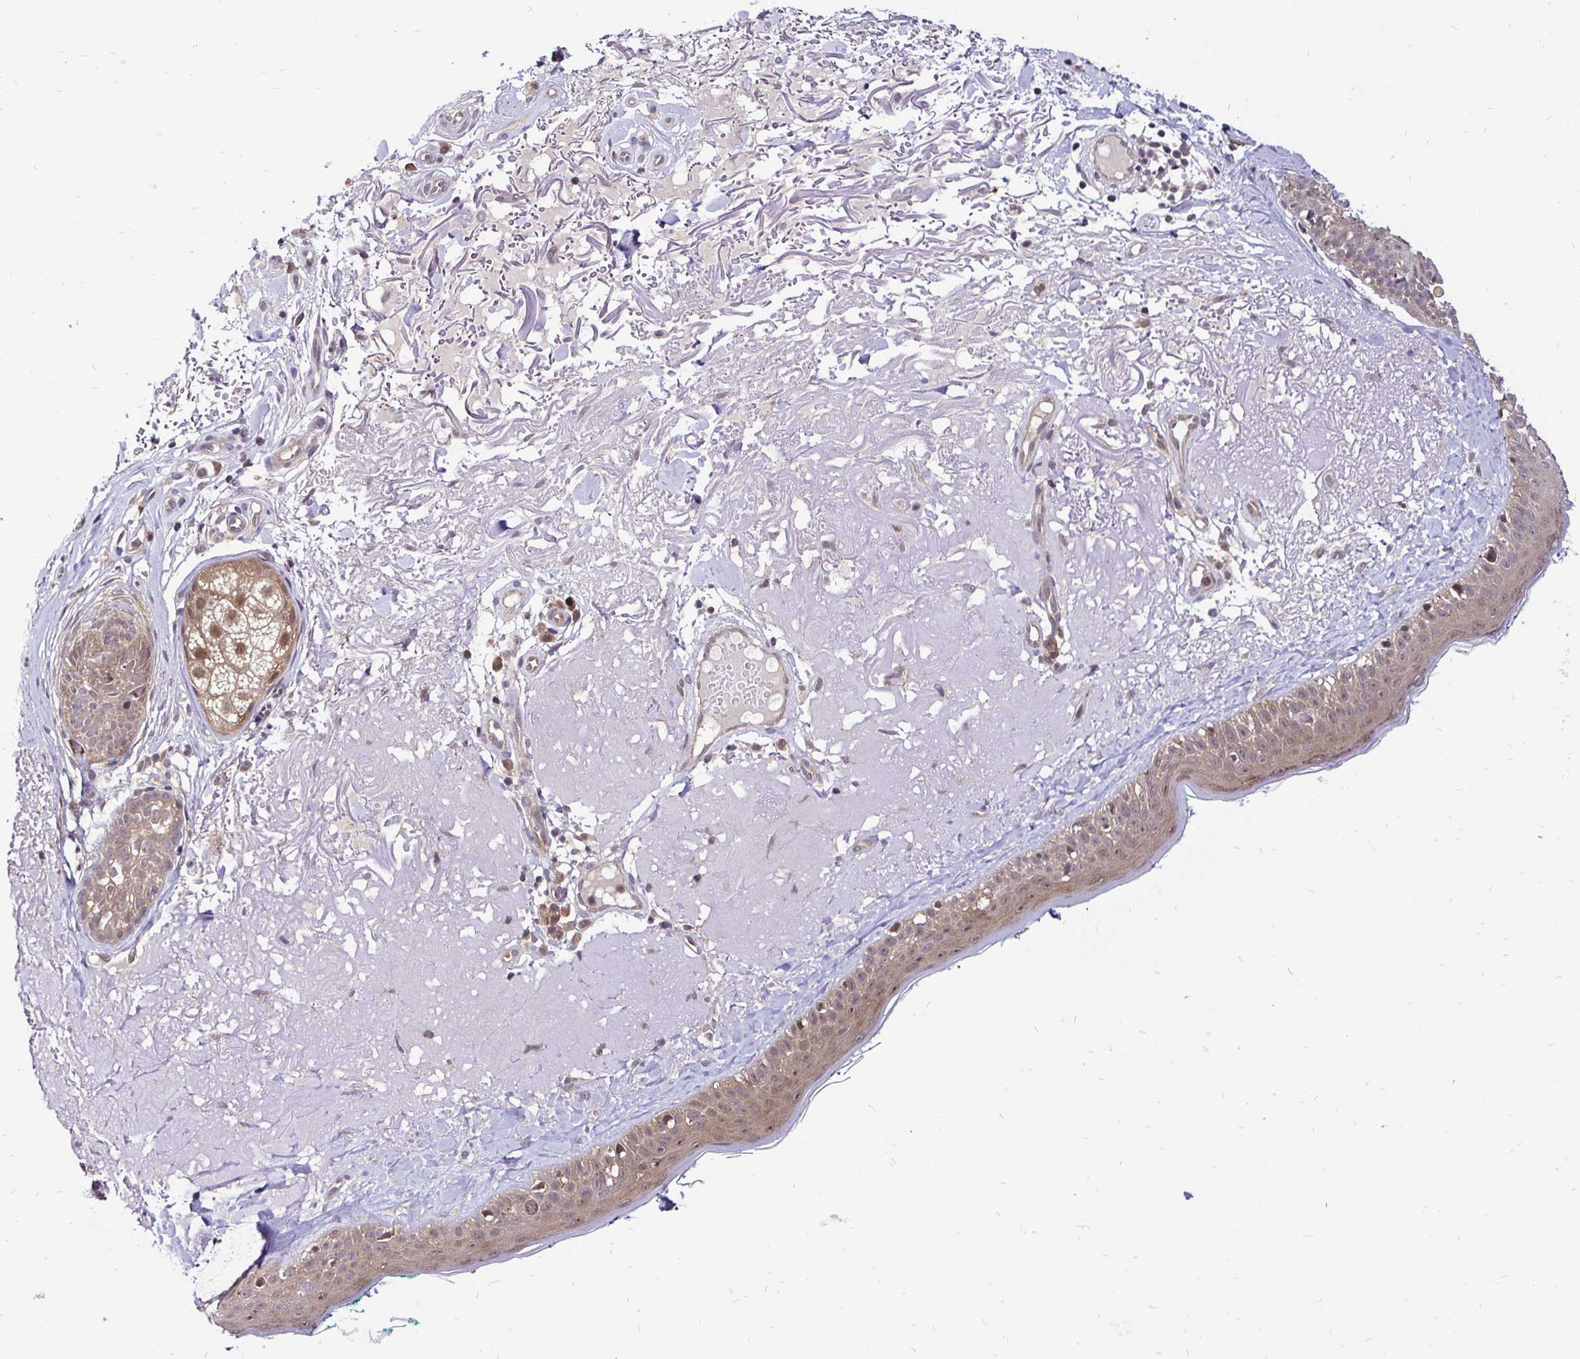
{"staining": {"intensity": "weak", "quantity": ">75%", "location": "cytoplasmic/membranous,nuclear"}, "tissue": "skin", "cell_type": "Fibroblasts", "image_type": "normal", "snomed": [{"axis": "morphology", "description": "Normal tissue, NOS"}, {"axis": "topography", "description": "Skin"}], "caption": "High-power microscopy captured an immunohistochemistry micrograph of unremarkable skin, revealing weak cytoplasmic/membranous,nuclear positivity in about >75% of fibroblasts.", "gene": "UBE2M", "patient": {"sex": "male", "age": 73}}